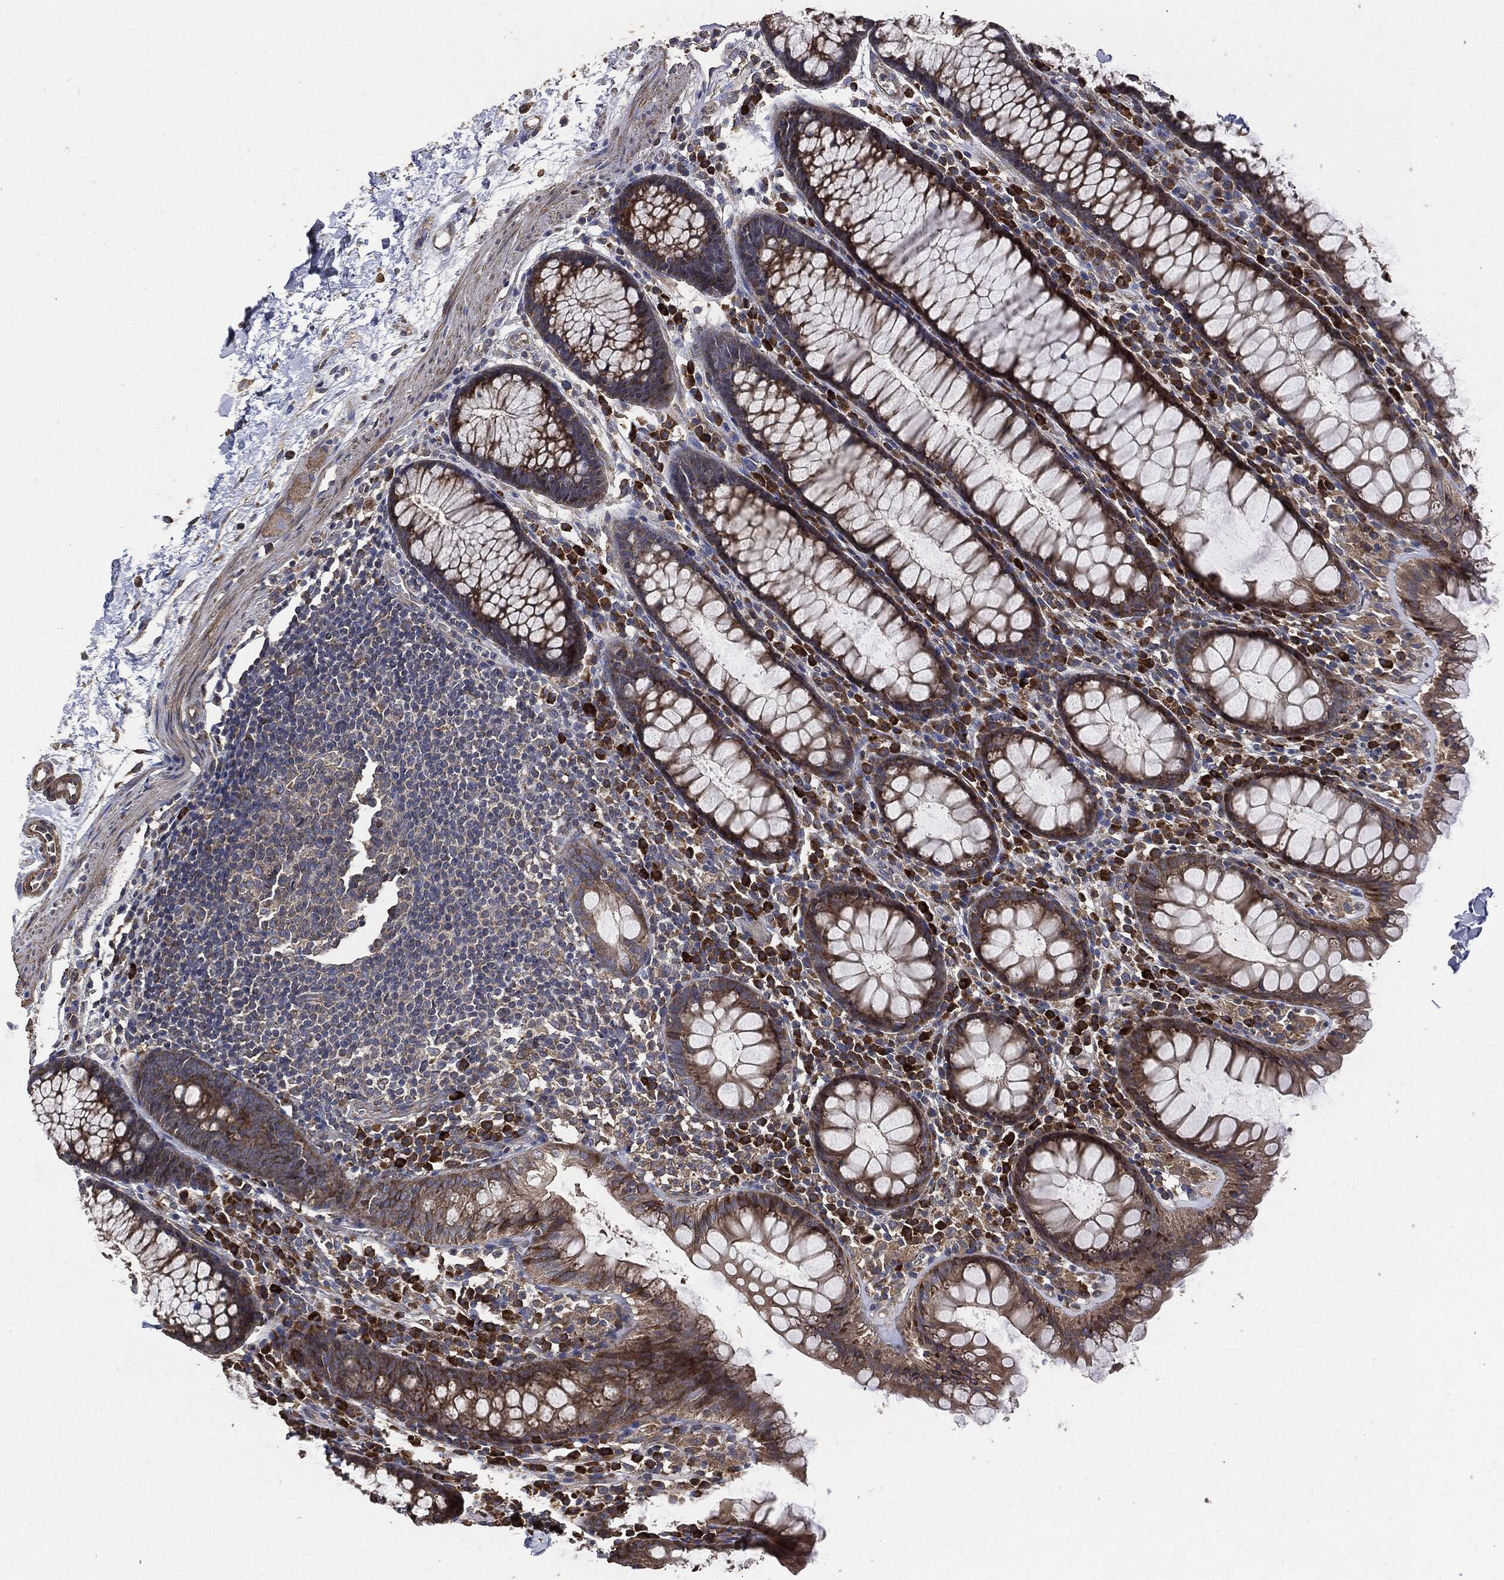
{"staining": {"intensity": "negative", "quantity": "none", "location": "none"}, "tissue": "colon", "cell_type": "Endothelial cells", "image_type": "normal", "snomed": [{"axis": "morphology", "description": "Normal tissue, NOS"}, {"axis": "topography", "description": "Colon"}], "caption": "DAB immunohistochemical staining of normal colon reveals no significant staining in endothelial cells. (DAB immunohistochemistry (IHC) visualized using brightfield microscopy, high magnification).", "gene": "STK3", "patient": {"sex": "male", "age": 76}}